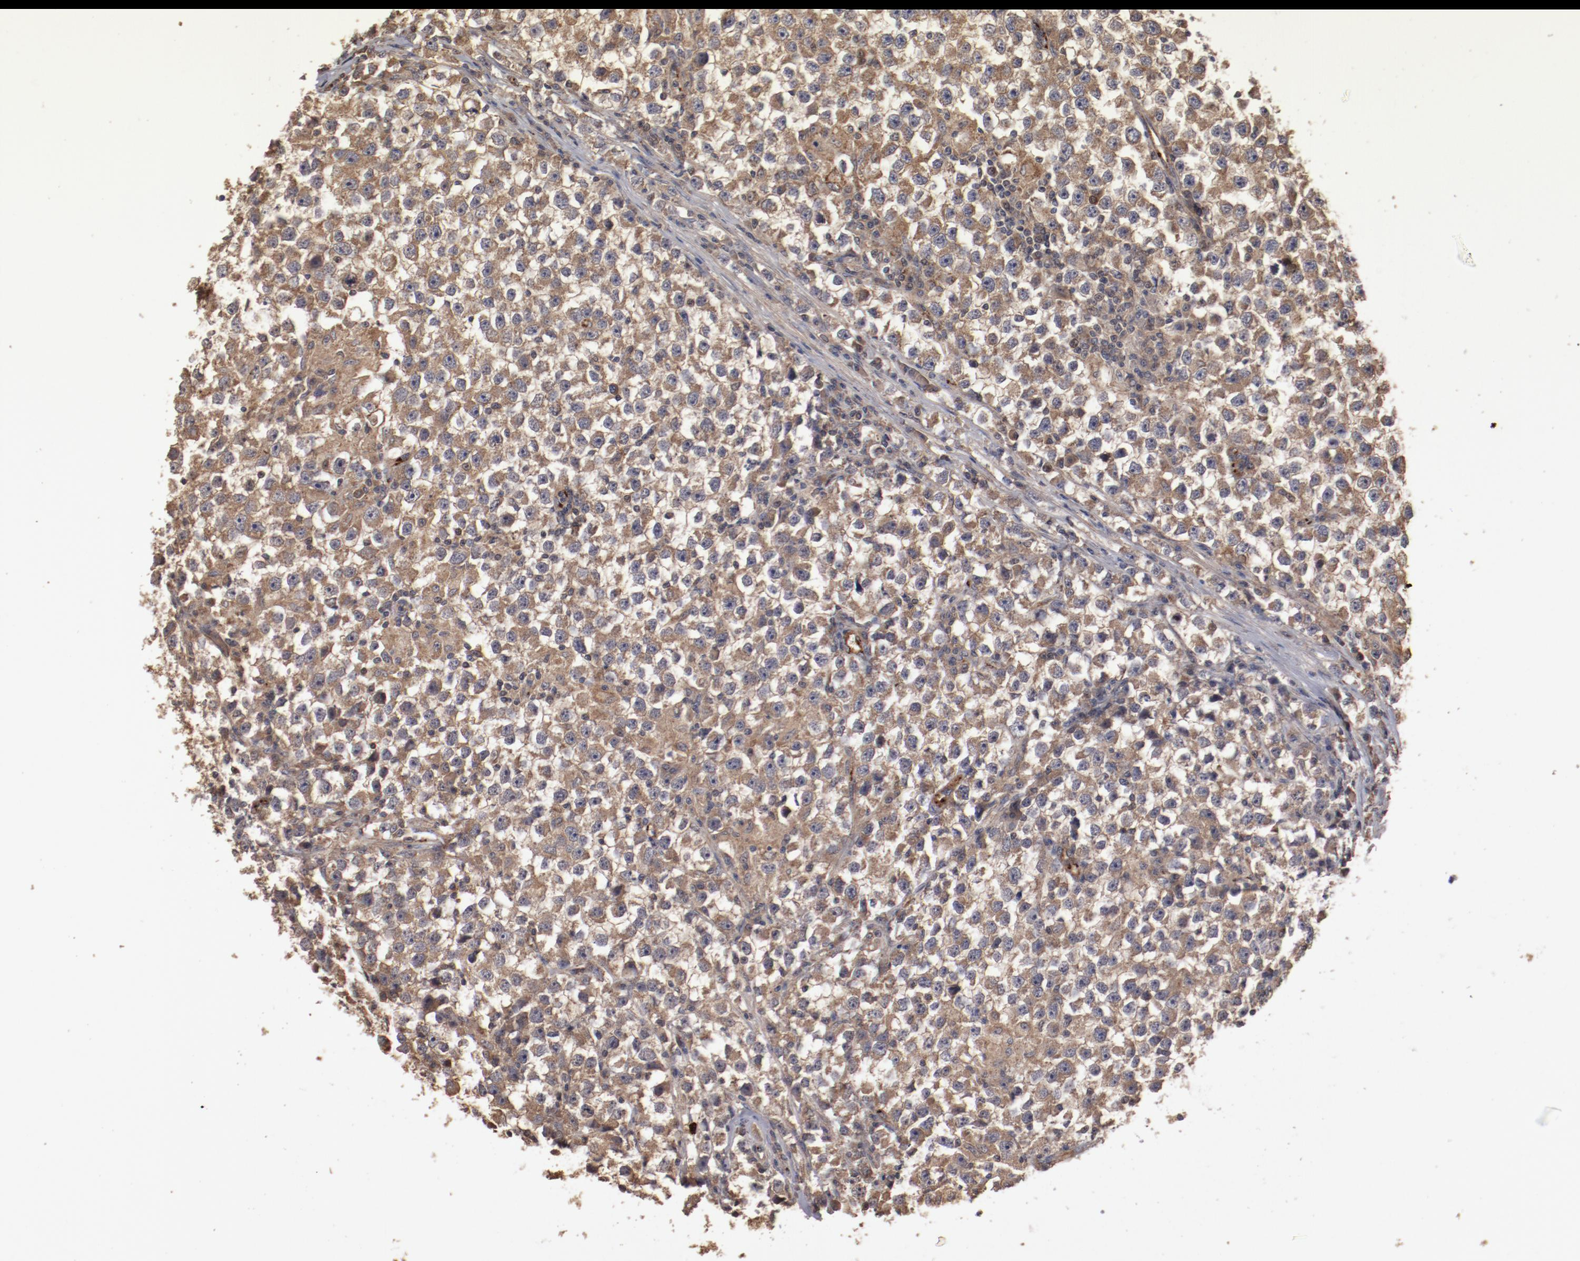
{"staining": {"intensity": "moderate", "quantity": ">75%", "location": "cytoplasmic/membranous"}, "tissue": "testis cancer", "cell_type": "Tumor cells", "image_type": "cancer", "snomed": [{"axis": "morphology", "description": "Seminoma, NOS"}, {"axis": "topography", "description": "Testis"}], "caption": "Approximately >75% of tumor cells in human seminoma (testis) show moderate cytoplasmic/membranous protein staining as visualized by brown immunohistochemical staining.", "gene": "DIPK2B", "patient": {"sex": "male", "age": 33}}